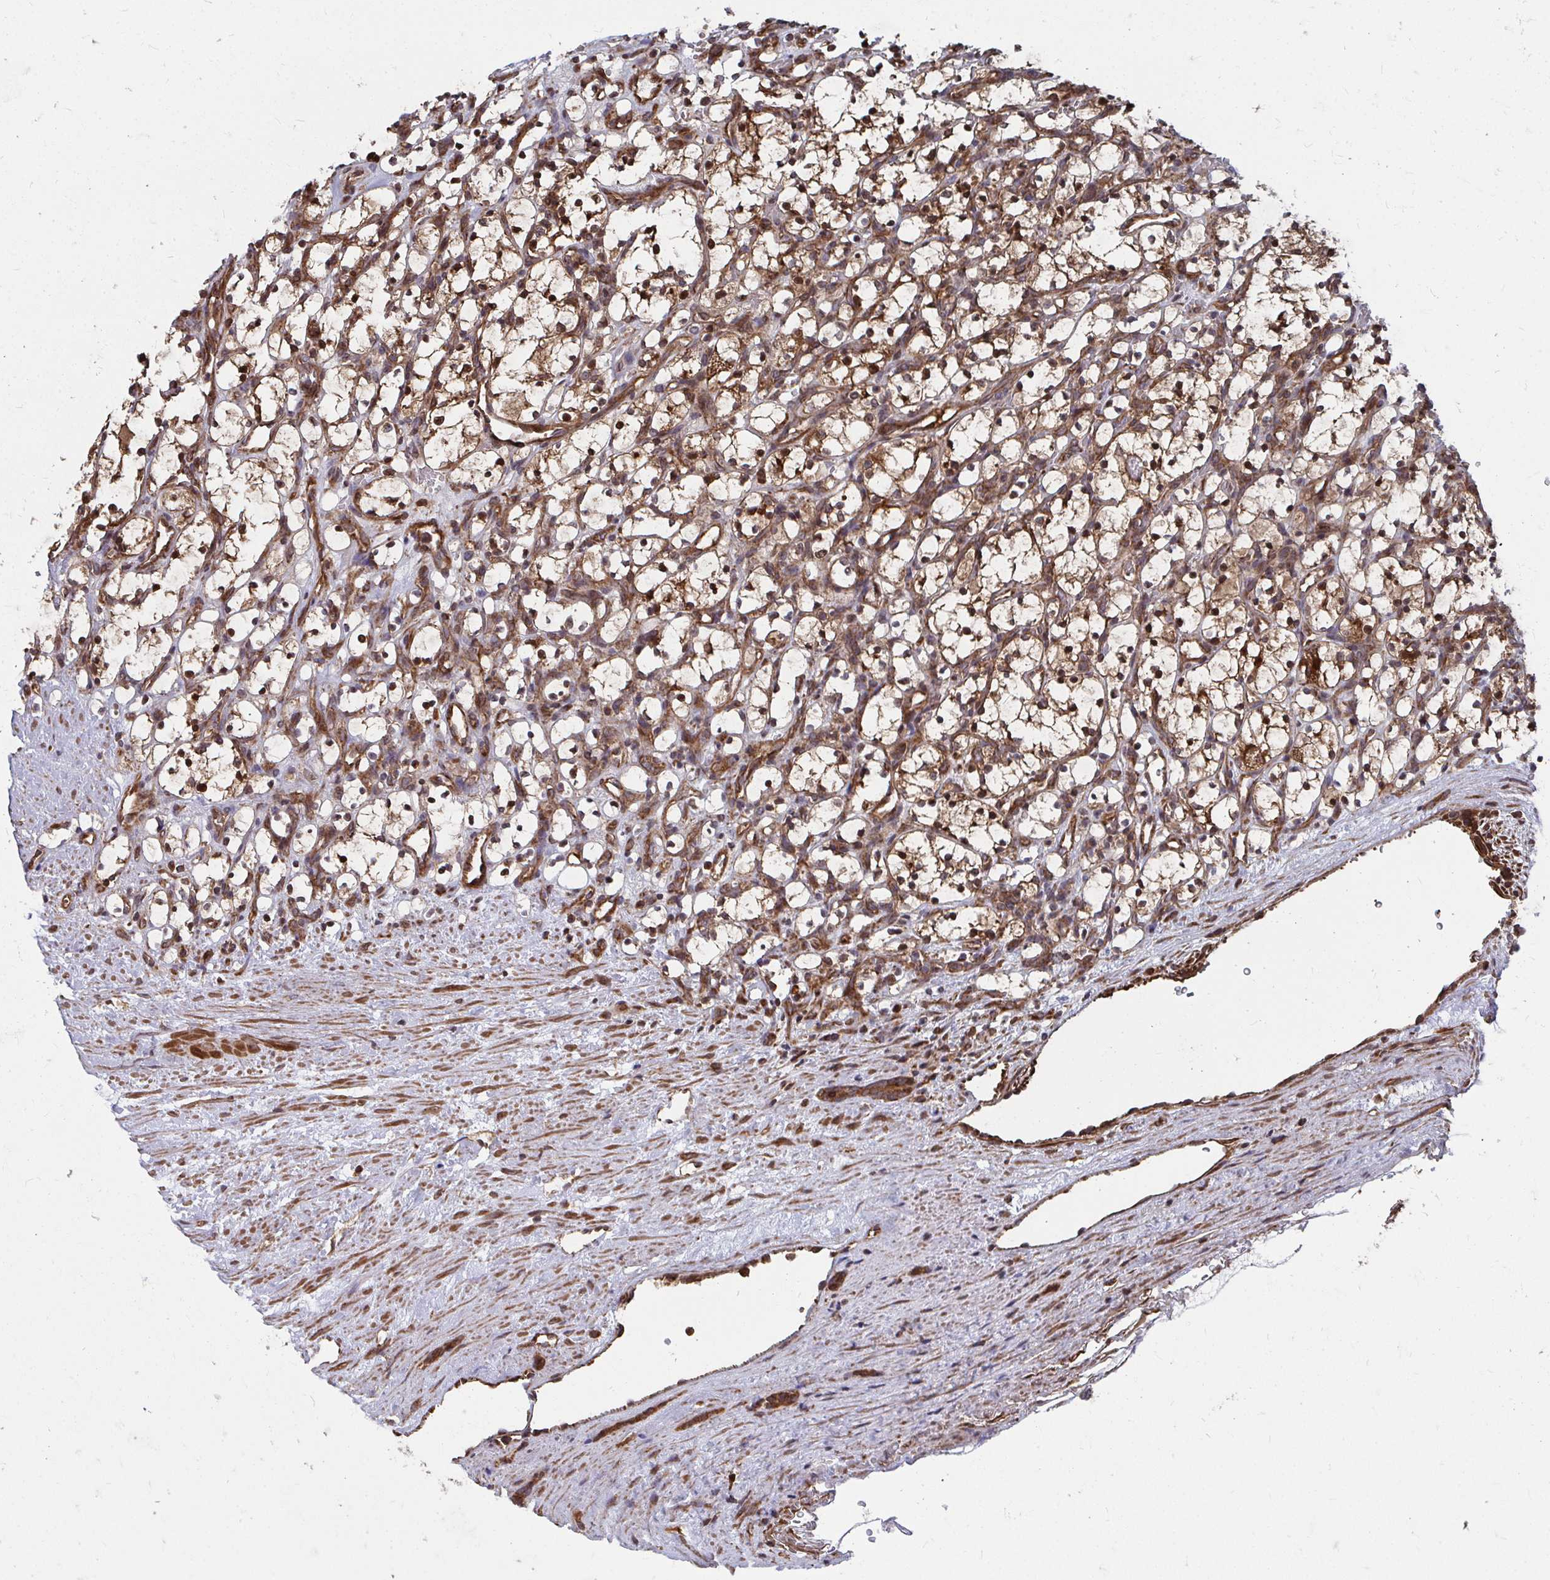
{"staining": {"intensity": "moderate", "quantity": ">75%", "location": "cytoplasmic/membranous,nuclear"}, "tissue": "renal cancer", "cell_type": "Tumor cells", "image_type": "cancer", "snomed": [{"axis": "morphology", "description": "Adenocarcinoma, NOS"}, {"axis": "topography", "description": "Kidney"}], "caption": "IHC image of human renal cancer stained for a protein (brown), which reveals medium levels of moderate cytoplasmic/membranous and nuclear positivity in approximately >75% of tumor cells.", "gene": "FAM89A", "patient": {"sex": "female", "age": 69}}